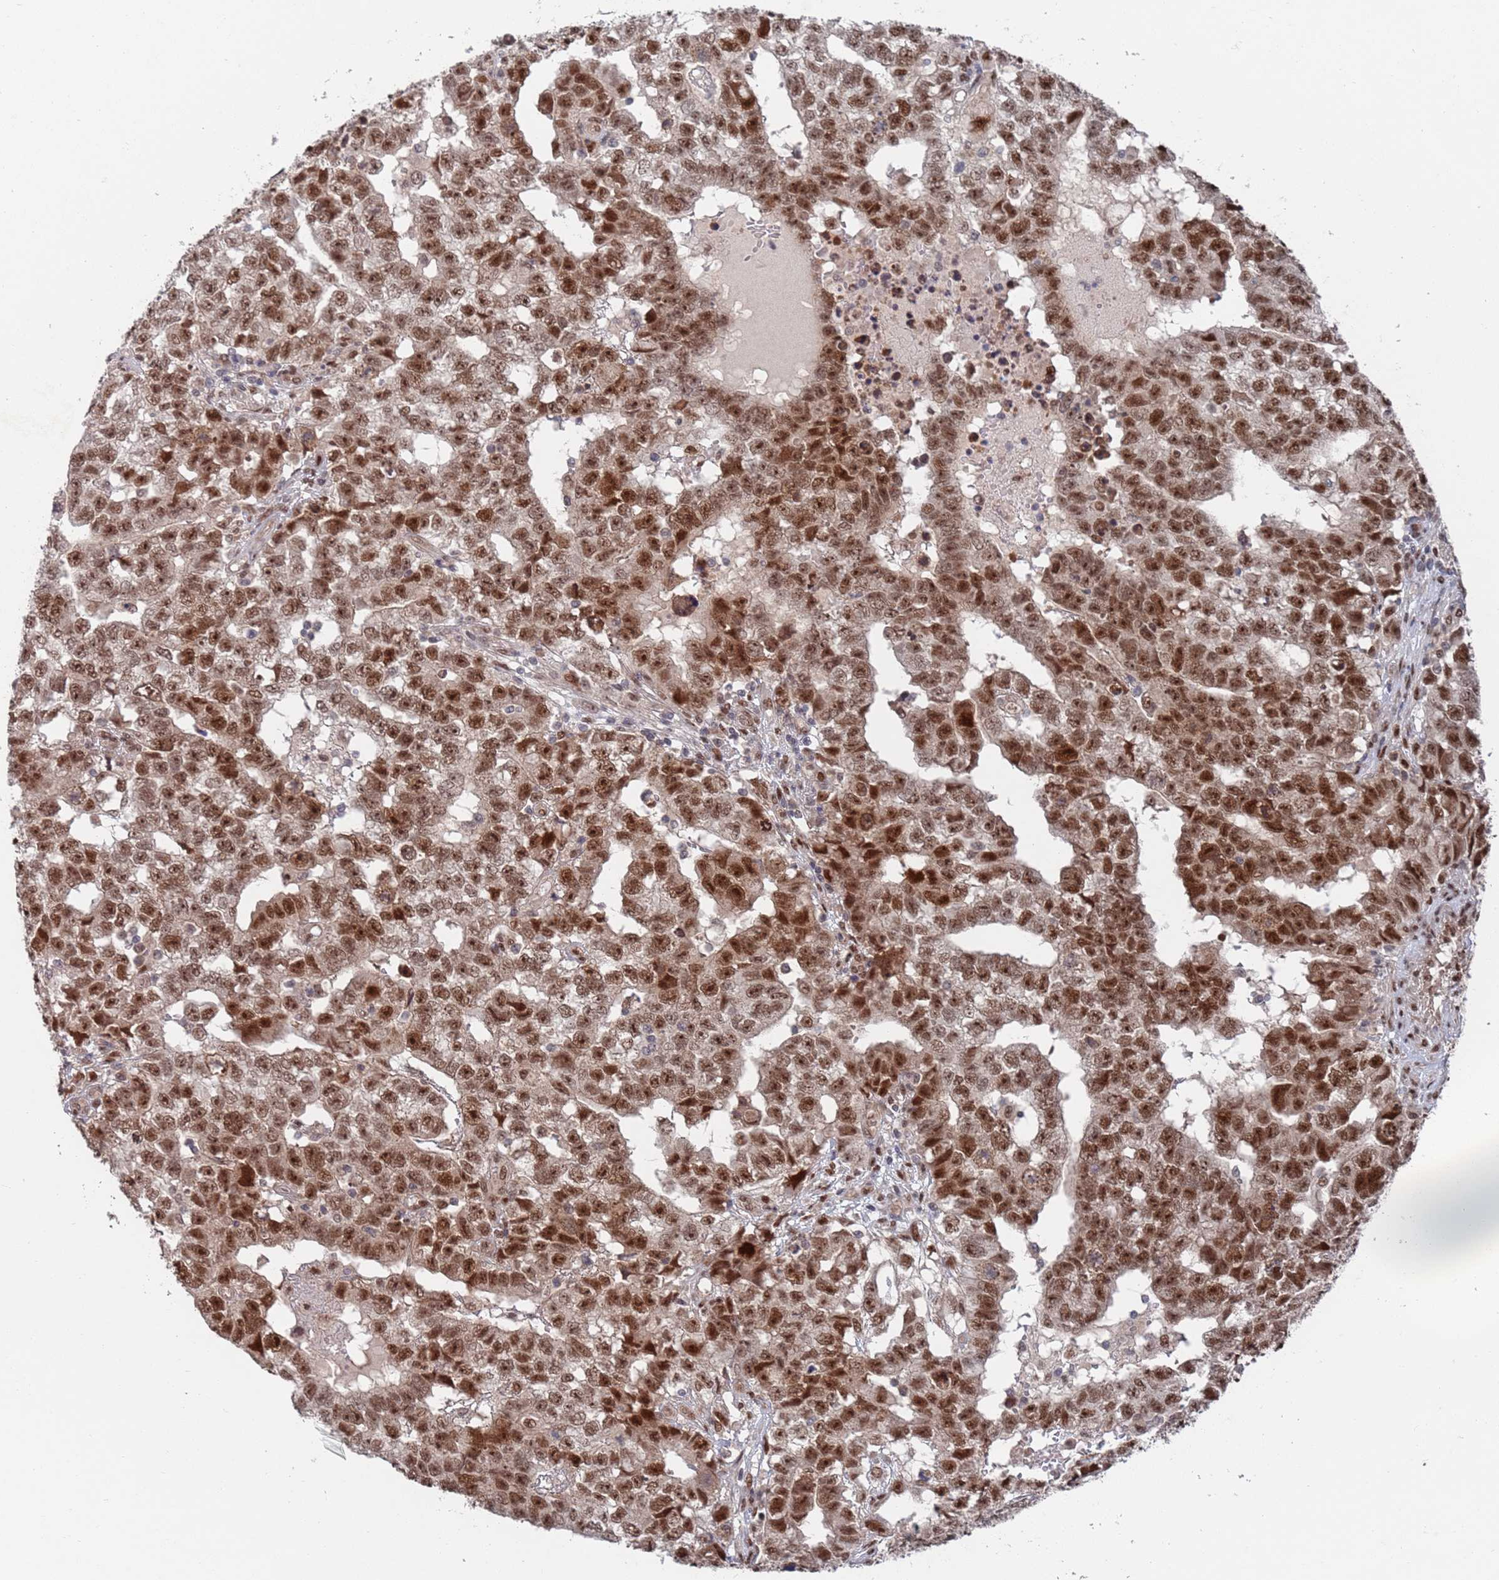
{"staining": {"intensity": "moderate", "quantity": ">75%", "location": "nuclear"}, "tissue": "testis cancer", "cell_type": "Tumor cells", "image_type": "cancer", "snomed": [{"axis": "morphology", "description": "Carcinoma, Embryonal, NOS"}, {"axis": "topography", "description": "Testis"}], "caption": "Embryonal carcinoma (testis) stained with a brown dye shows moderate nuclear positive expression in approximately >75% of tumor cells.", "gene": "RPP25", "patient": {"sex": "male", "age": 25}}